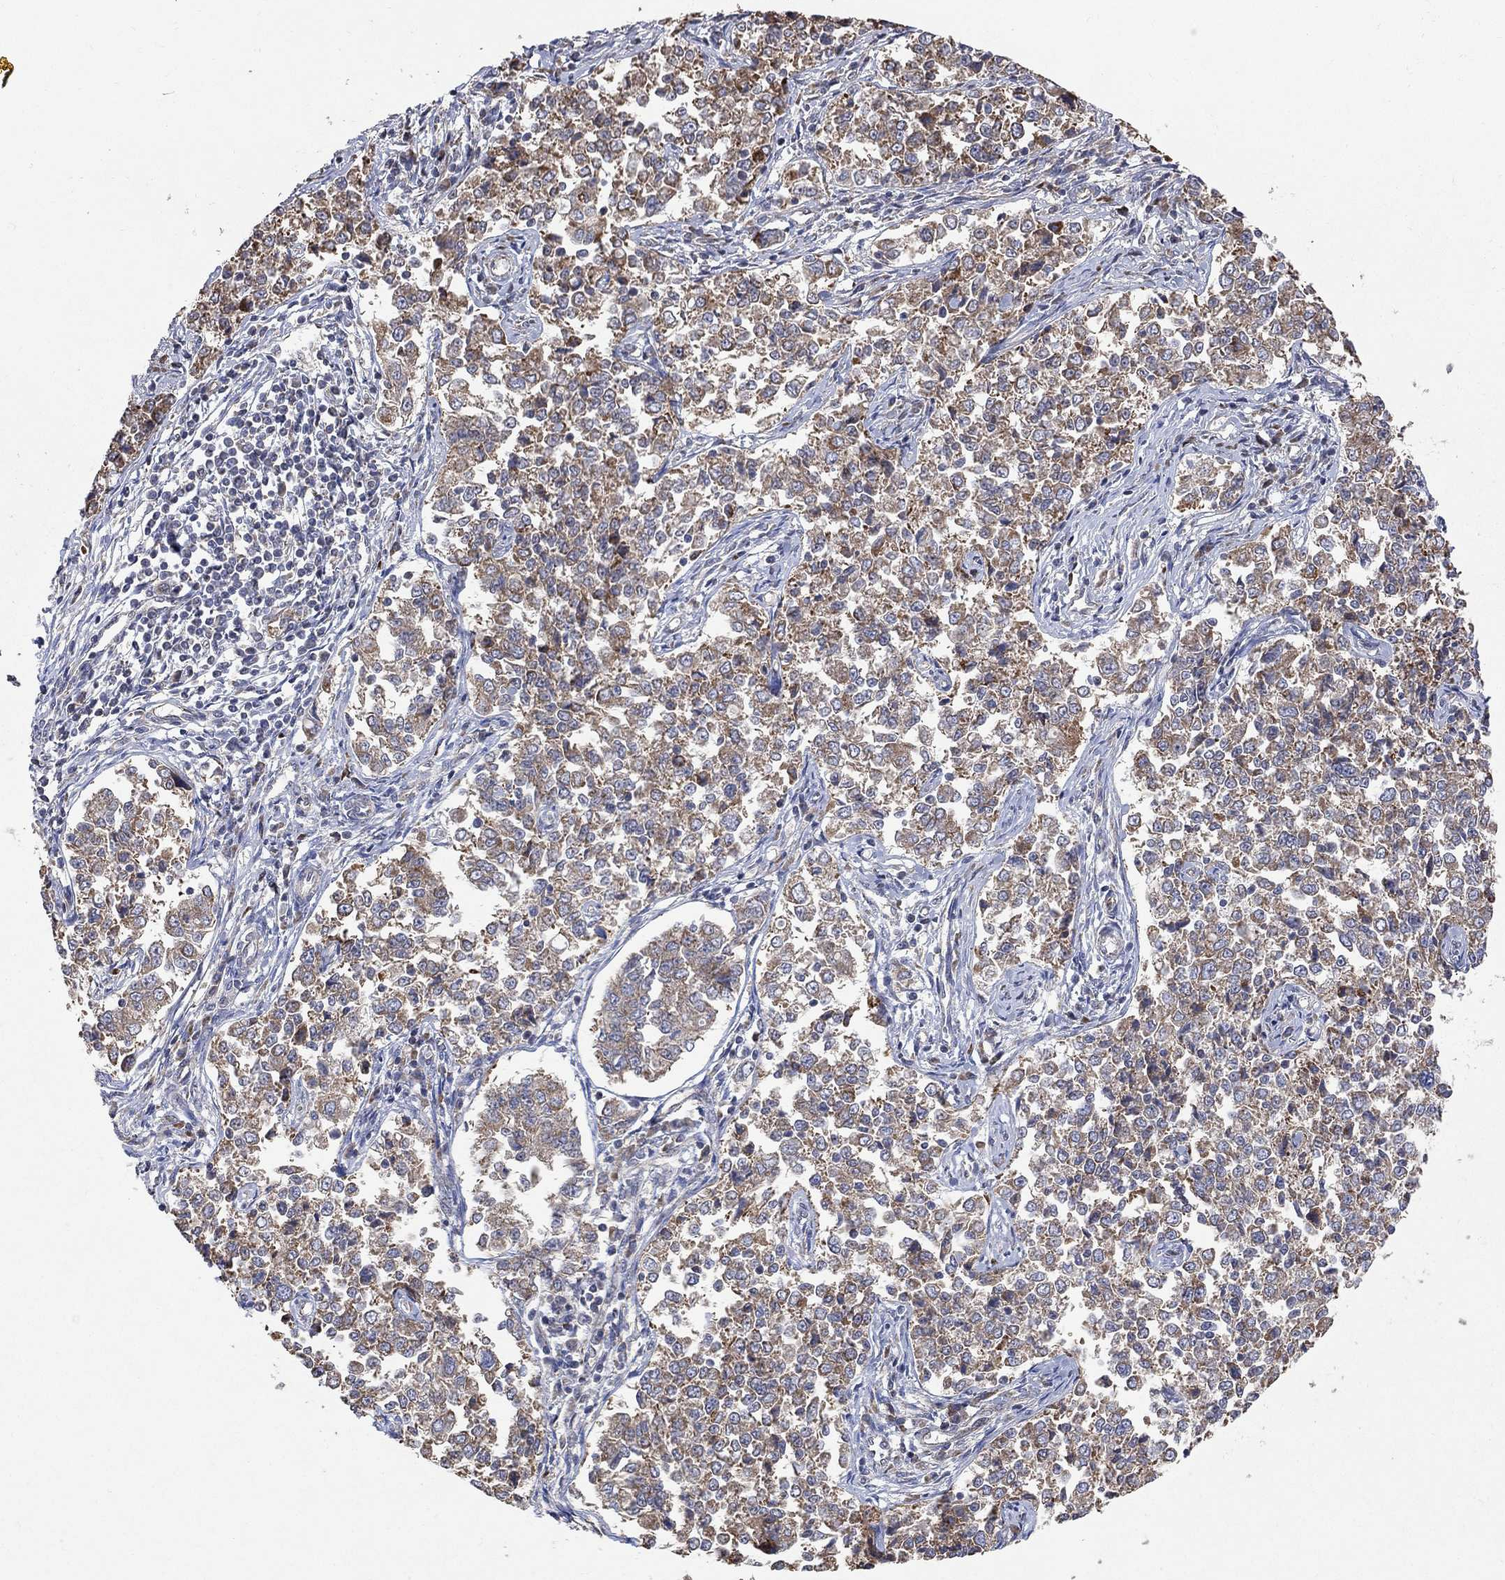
{"staining": {"intensity": "moderate", "quantity": ">75%", "location": "cytoplasmic/membranous"}, "tissue": "endometrial cancer", "cell_type": "Tumor cells", "image_type": "cancer", "snomed": [{"axis": "morphology", "description": "Adenocarcinoma, NOS"}, {"axis": "topography", "description": "Endometrium"}], "caption": "An IHC image of neoplastic tissue is shown. Protein staining in brown labels moderate cytoplasmic/membranous positivity in endometrial adenocarcinoma within tumor cells.", "gene": "ANKRA2", "patient": {"sex": "female", "age": 43}}